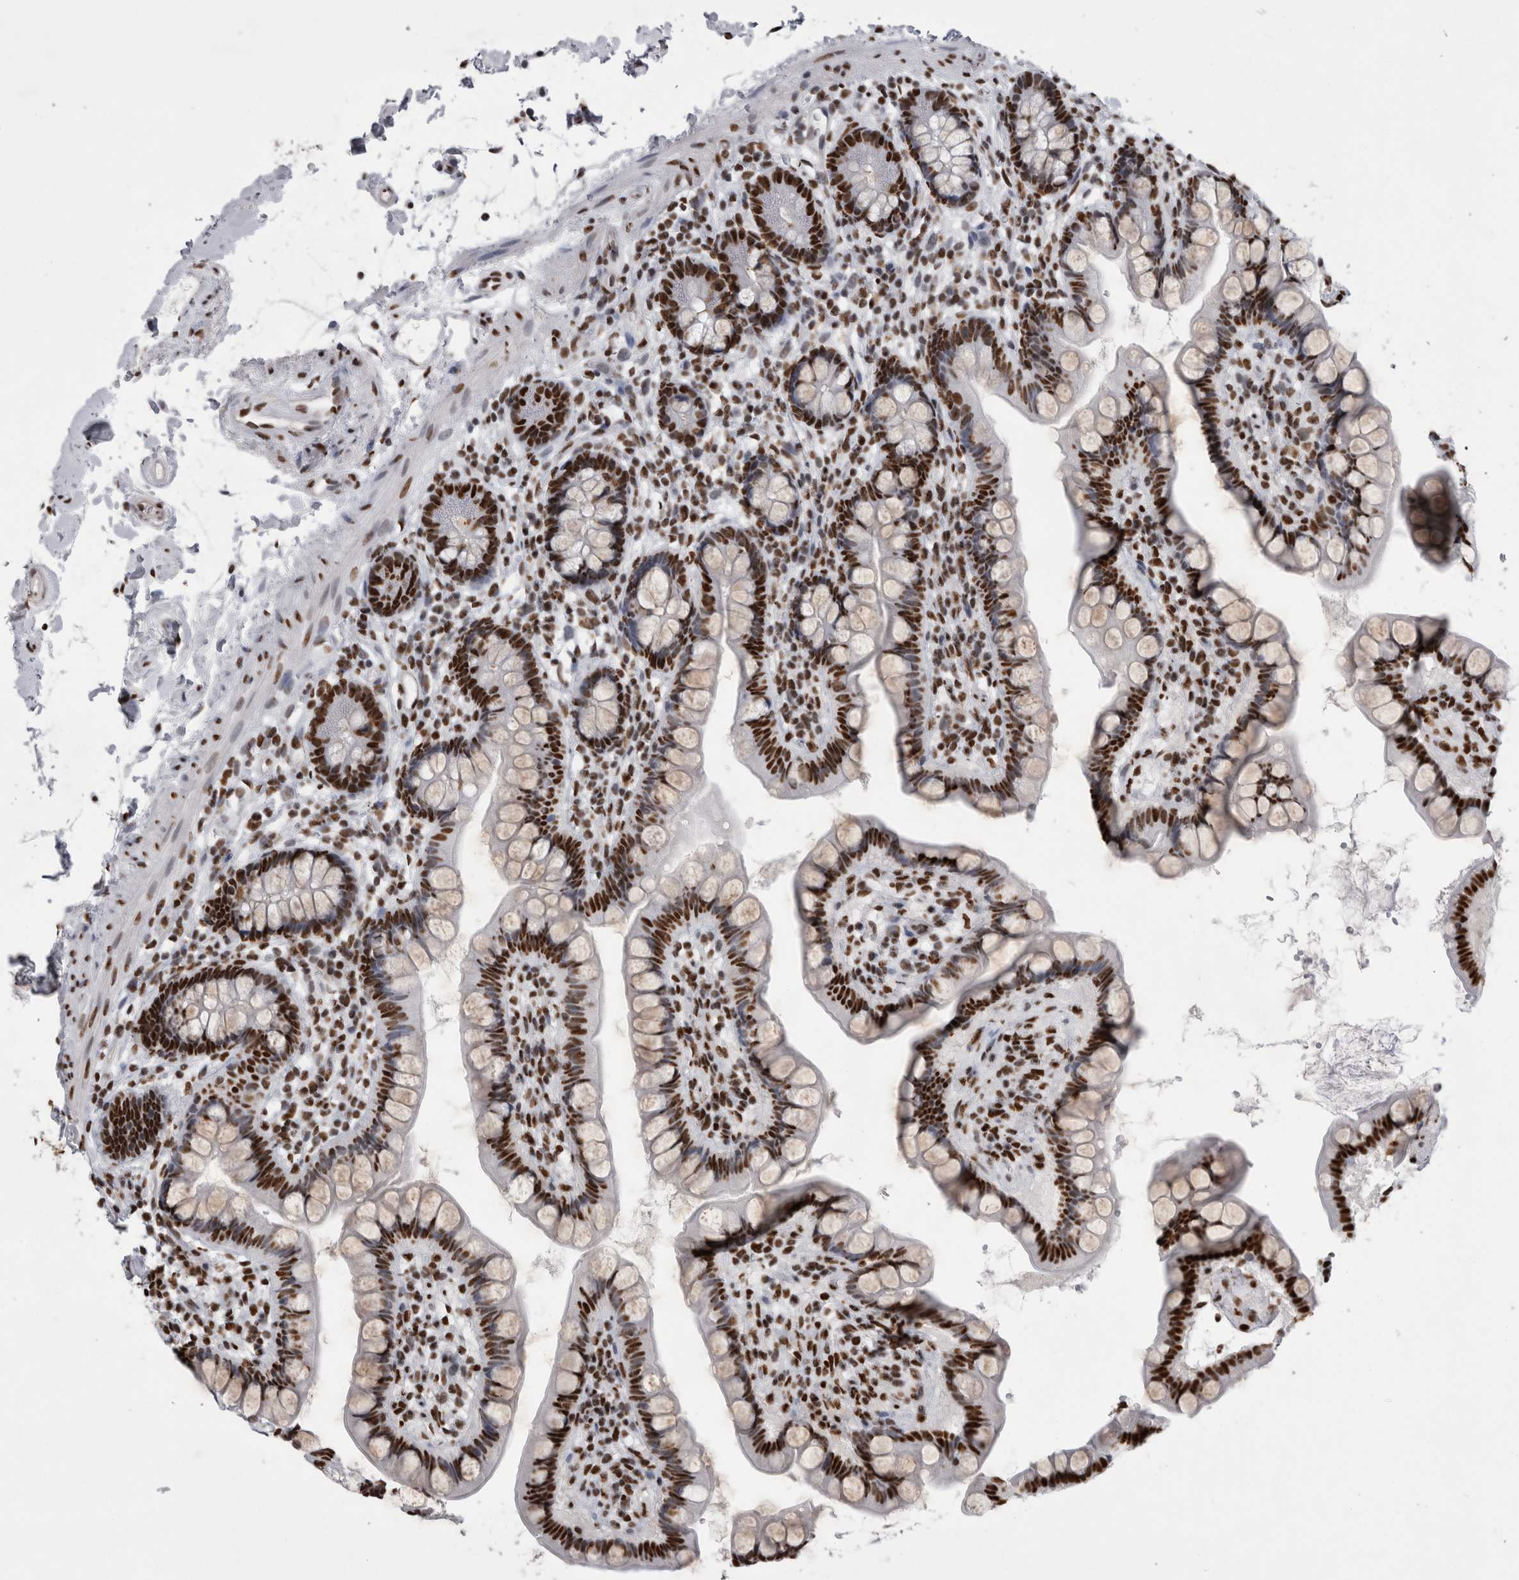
{"staining": {"intensity": "strong", "quantity": ">75%", "location": "nuclear"}, "tissue": "small intestine", "cell_type": "Glandular cells", "image_type": "normal", "snomed": [{"axis": "morphology", "description": "Normal tissue, NOS"}, {"axis": "topography", "description": "Small intestine"}], "caption": "Small intestine stained with DAB immunohistochemistry (IHC) exhibits high levels of strong nuclear staining in about >75% of glandular cells. The staining was performed using DAB, with brown indicating positive protein expression. Nuclei are stained blue with hematoxylin.", "gene": "ALPK3", "patient": {"sex": "female", "age": 84}}